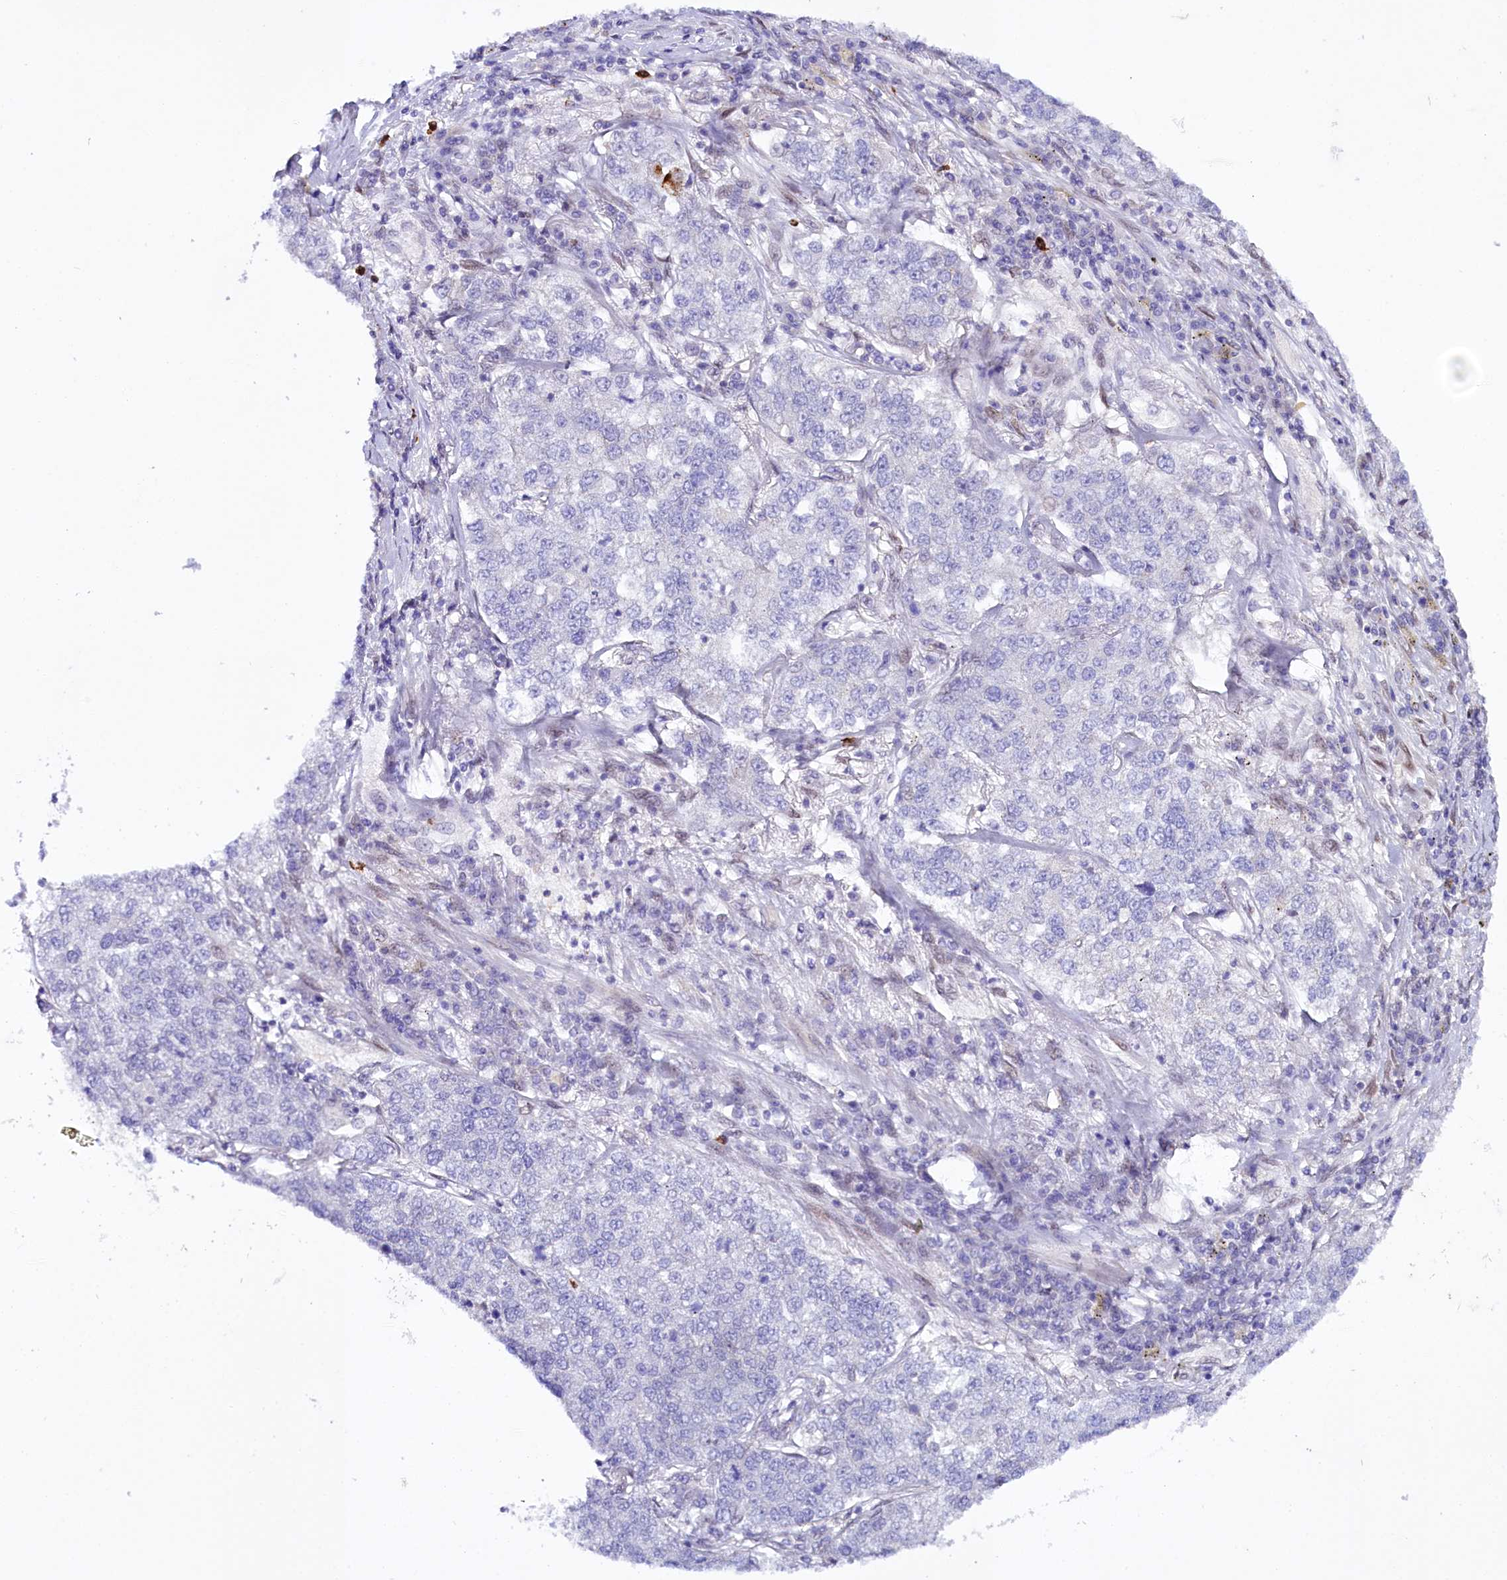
{"staining": {"intensity": "negative", "quantity": "none", "location": "none"}, "tissue": "lung cancer", "cell_type": "Tumor cells", "image_type": "cancer", "snomed": [{"axis": "morphology", "description": "Adenocarcinoma, NOS"}, {"axis": "topography", "description": "Lung"}], "caption": "An IHC photomicrograph of lung adenocarcinoma is shown. There is no staining in tumor cells of lung adenocarcinoma.", "gene": "ZNF226", "patient": {"sex": "male", "age": 49}}